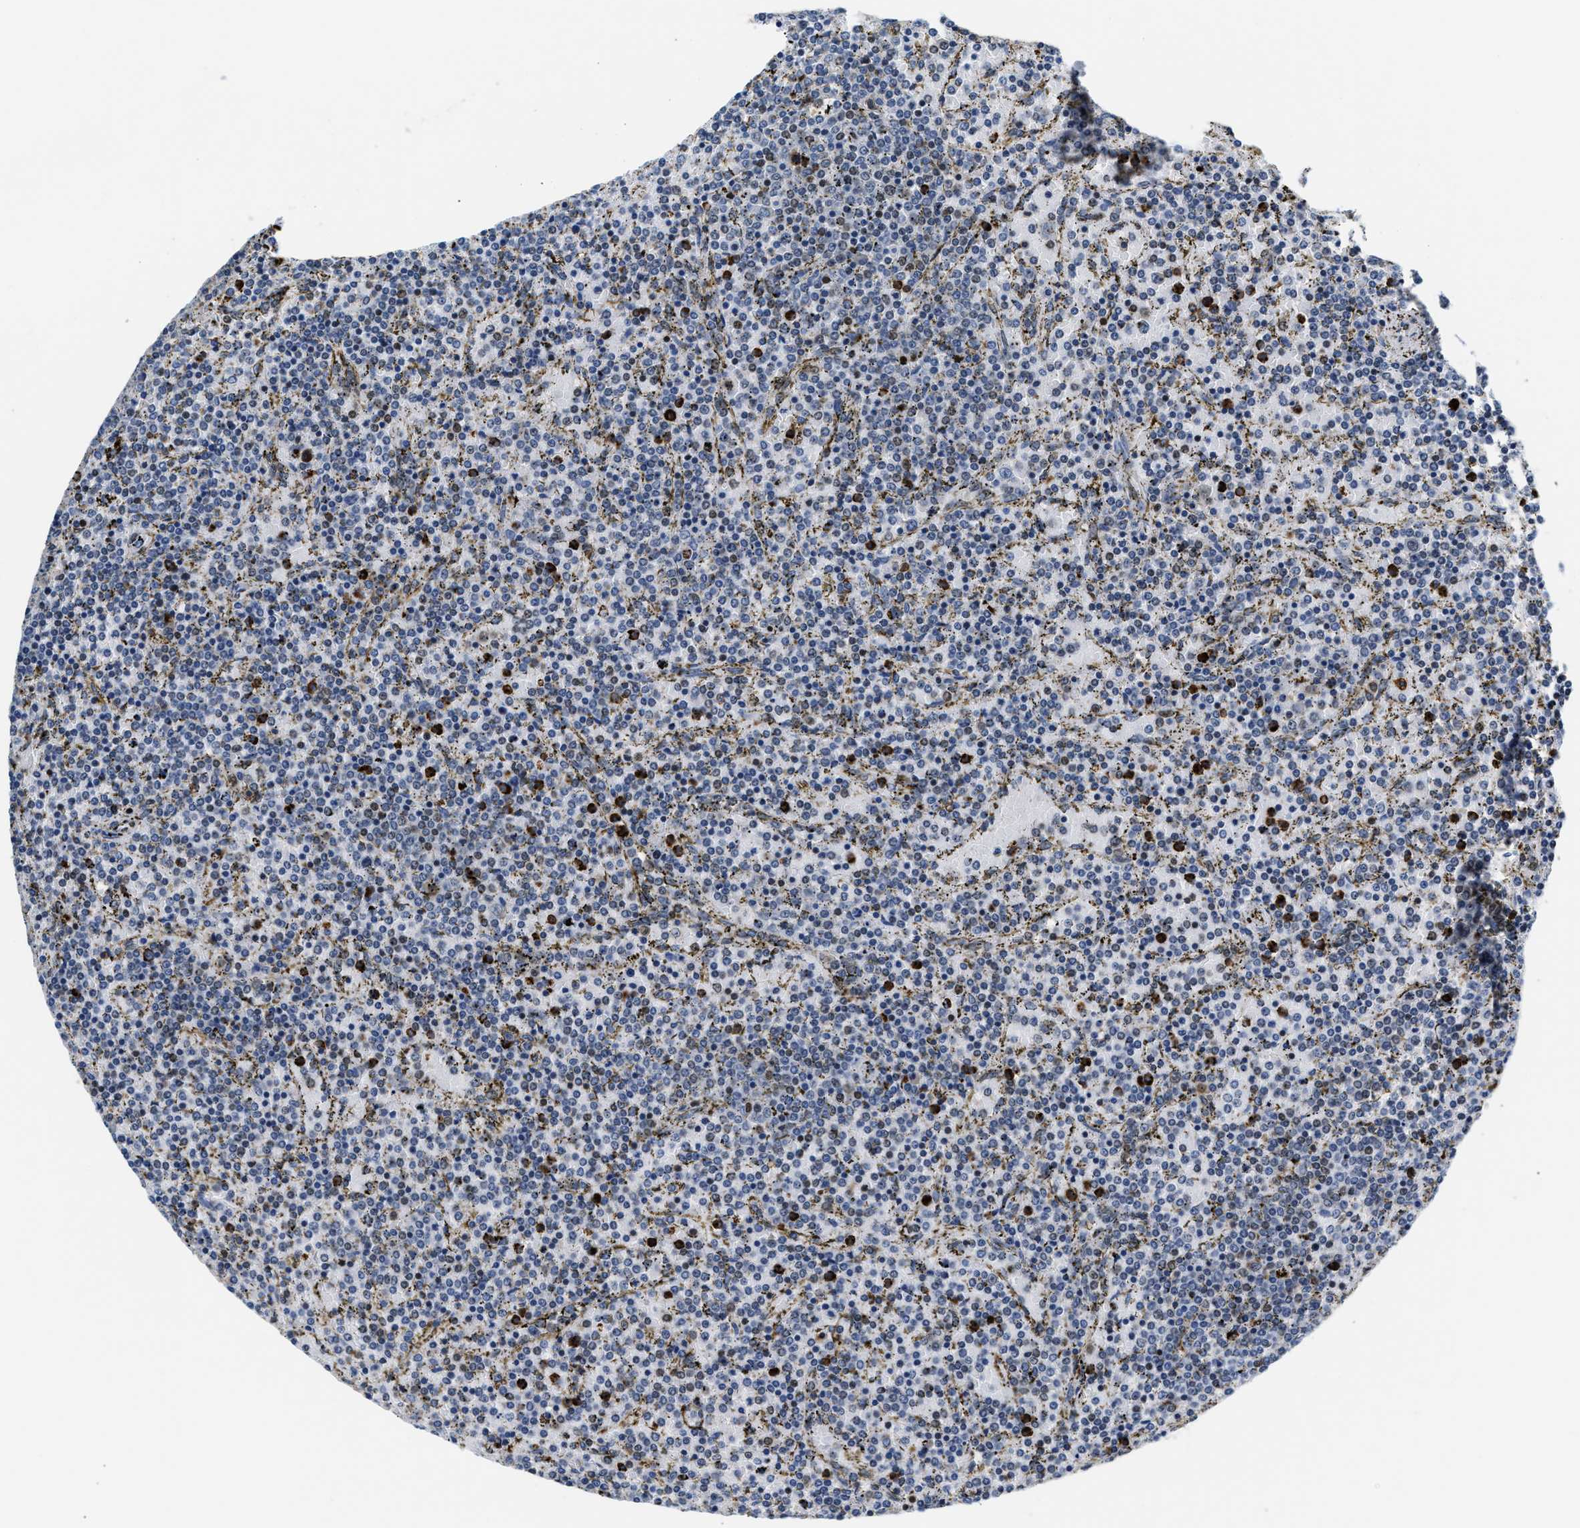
{"staining": {"intensity": "weak", "quantity": "<25%", "location": "nuclear"}, "tissue": "lymphoma", "cell_type": "Tumor cells", "image_type": "cancer", "snomed": [{"axis": "morphology", "description": "Malignant lymphoma, non-Hodgkin's type, Low grade"}, {"axis": "topography", "description": "Spleen"}], "caption": "Tumor cells show no significant protein positivity in lymphoma.", "gene": "CCNDBP1", "patient": {"sex": "female", "age": 77}}